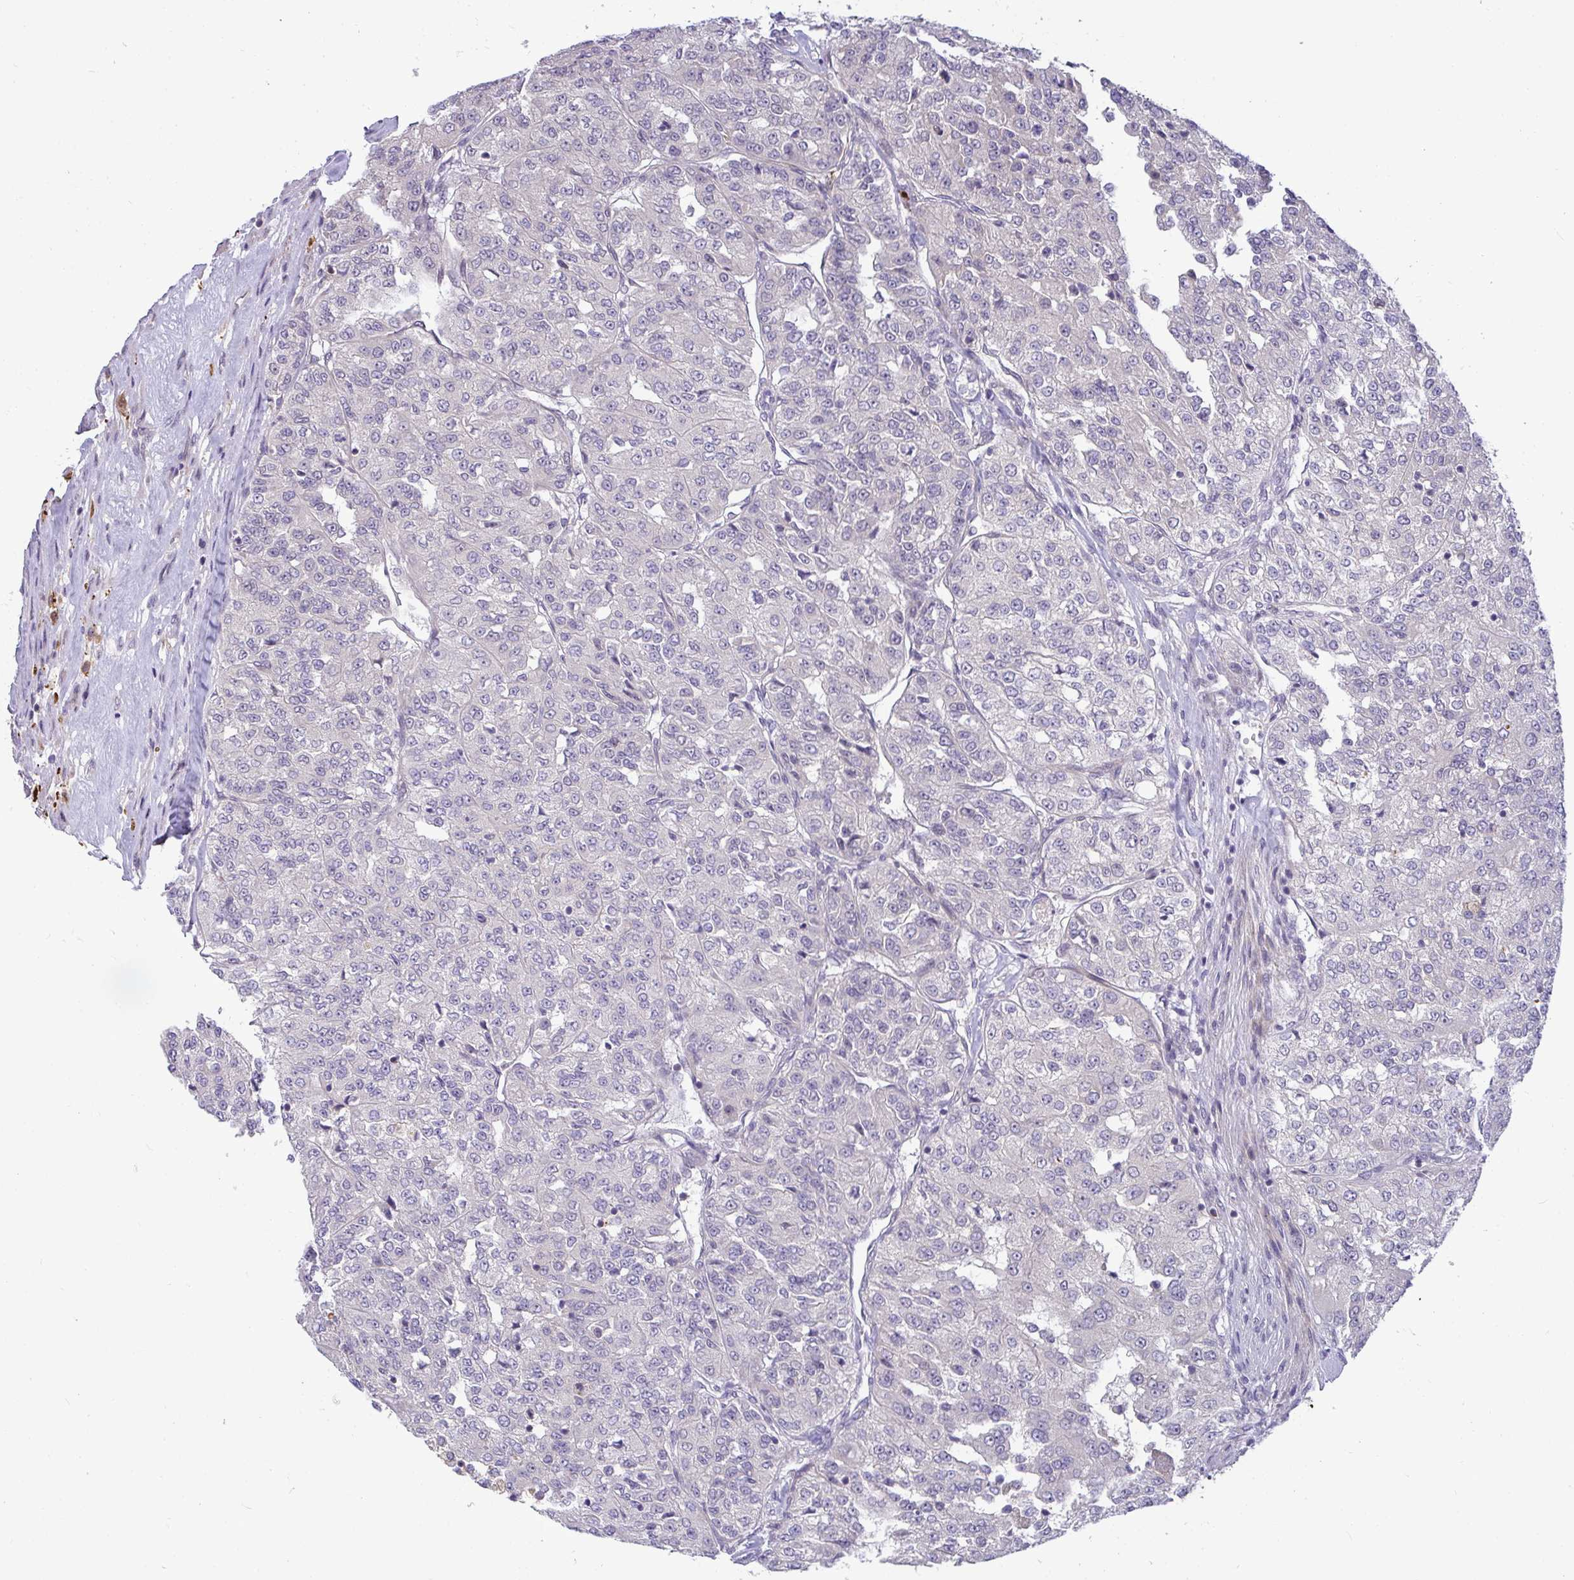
{"staining": {"intensity": "negative", "quantity": "none", "location": "none"}, "tissue": "renal cancer", "cell_type": "Tumor cells", "image_type": "cancer", "snomed": [{"axis": "morphology", "description": "Adenocarcinoma, NOS"}, {"axis": "topography", "description": "Kidney"}], "caption": "A histopathology image of adenocarcinoma (renal) stained for a protein exhibits no brown staining in tumor cells.", "gene": "SRRM4", "patient": {"sex": "female", "age": 63}}